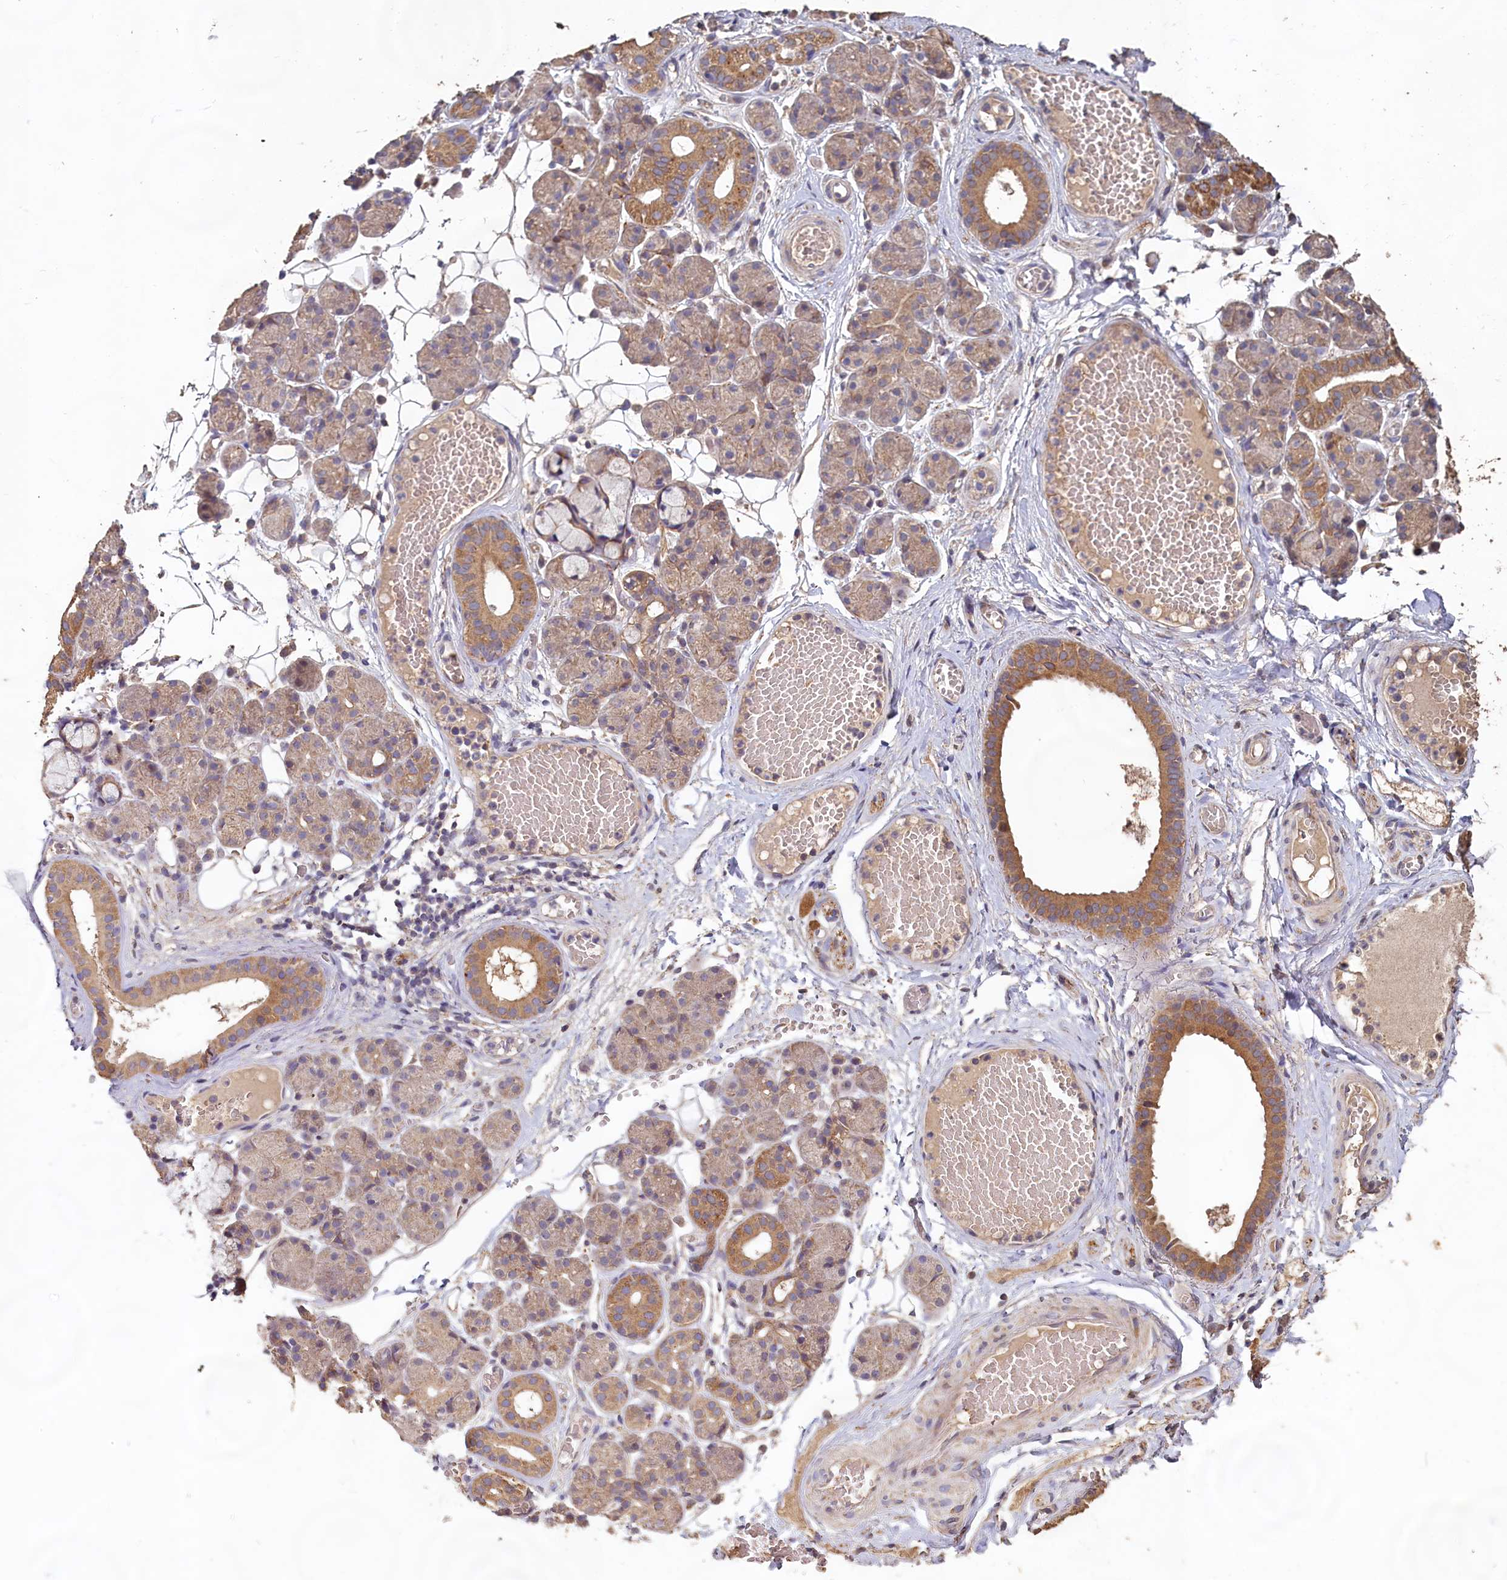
{"staining": {"intensity": "moderate", "quantity": "25%-75%", "location": "cytoplasmic/membranous"}, "tissue": "salivary gland", "cell_type": "Glandular cells", "image_type": "normal", "snomed": [{"axis": "morphology", "description": "Normal tissue, NOS"}, {"axis": "topography", "description": "Salivary gland"}], "caption": "Immunohistochemical staining of benign salivary gland reveals moderate cytoplasmic/membranous protein staining in approximately 25%-75% of glandular cells. The staining was performed using DAB (3,3'-diaminobenzidine) to visualize the protein expression in brown, while the nuclei were stained in blue with hematoxylin (Magnification: 20x).", "gene": "FUNDC1", "patient": {"sex": "male", "age": 63}}